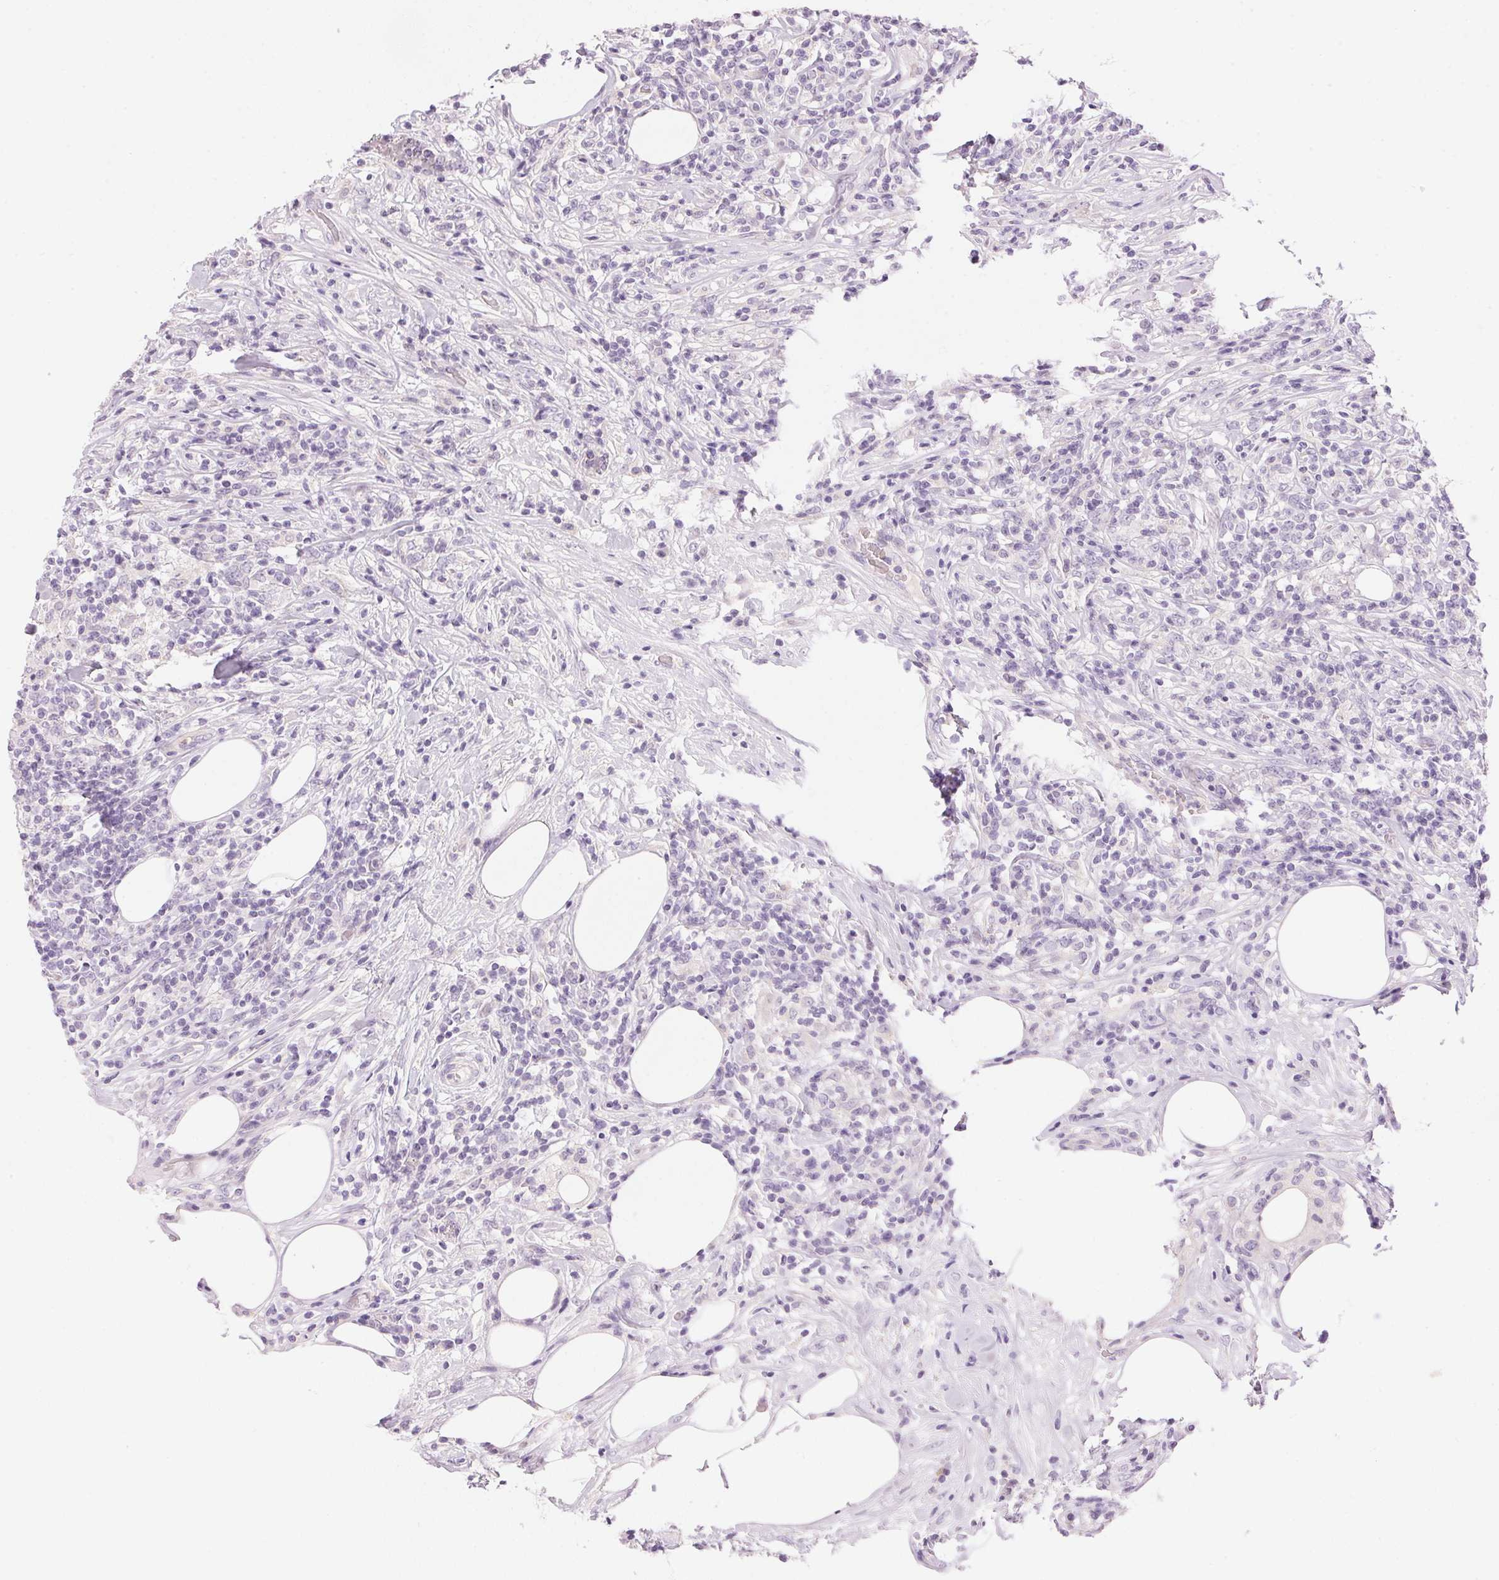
{"staining": {"intensity": "negative", "quantity": "none", "location": "none"}, "tissue": "lymphoma", "cell_type": "Tumor cells", "image_type": "cancer", "snomed": [{"axis": "morphology", "description": "Malignant lymphoma, non-Hodgkin's type, High grade"}, {"axis": "topography", "description": "Lymph node"}], "caption": "This is an IHC photomicrograph of human high-grade malignant lymphoma, non-Hodgkin's type. There is no positivity in tumor cells.", "gene": "HSD17B2", "patient": {"sex": "female", "age": 84}}